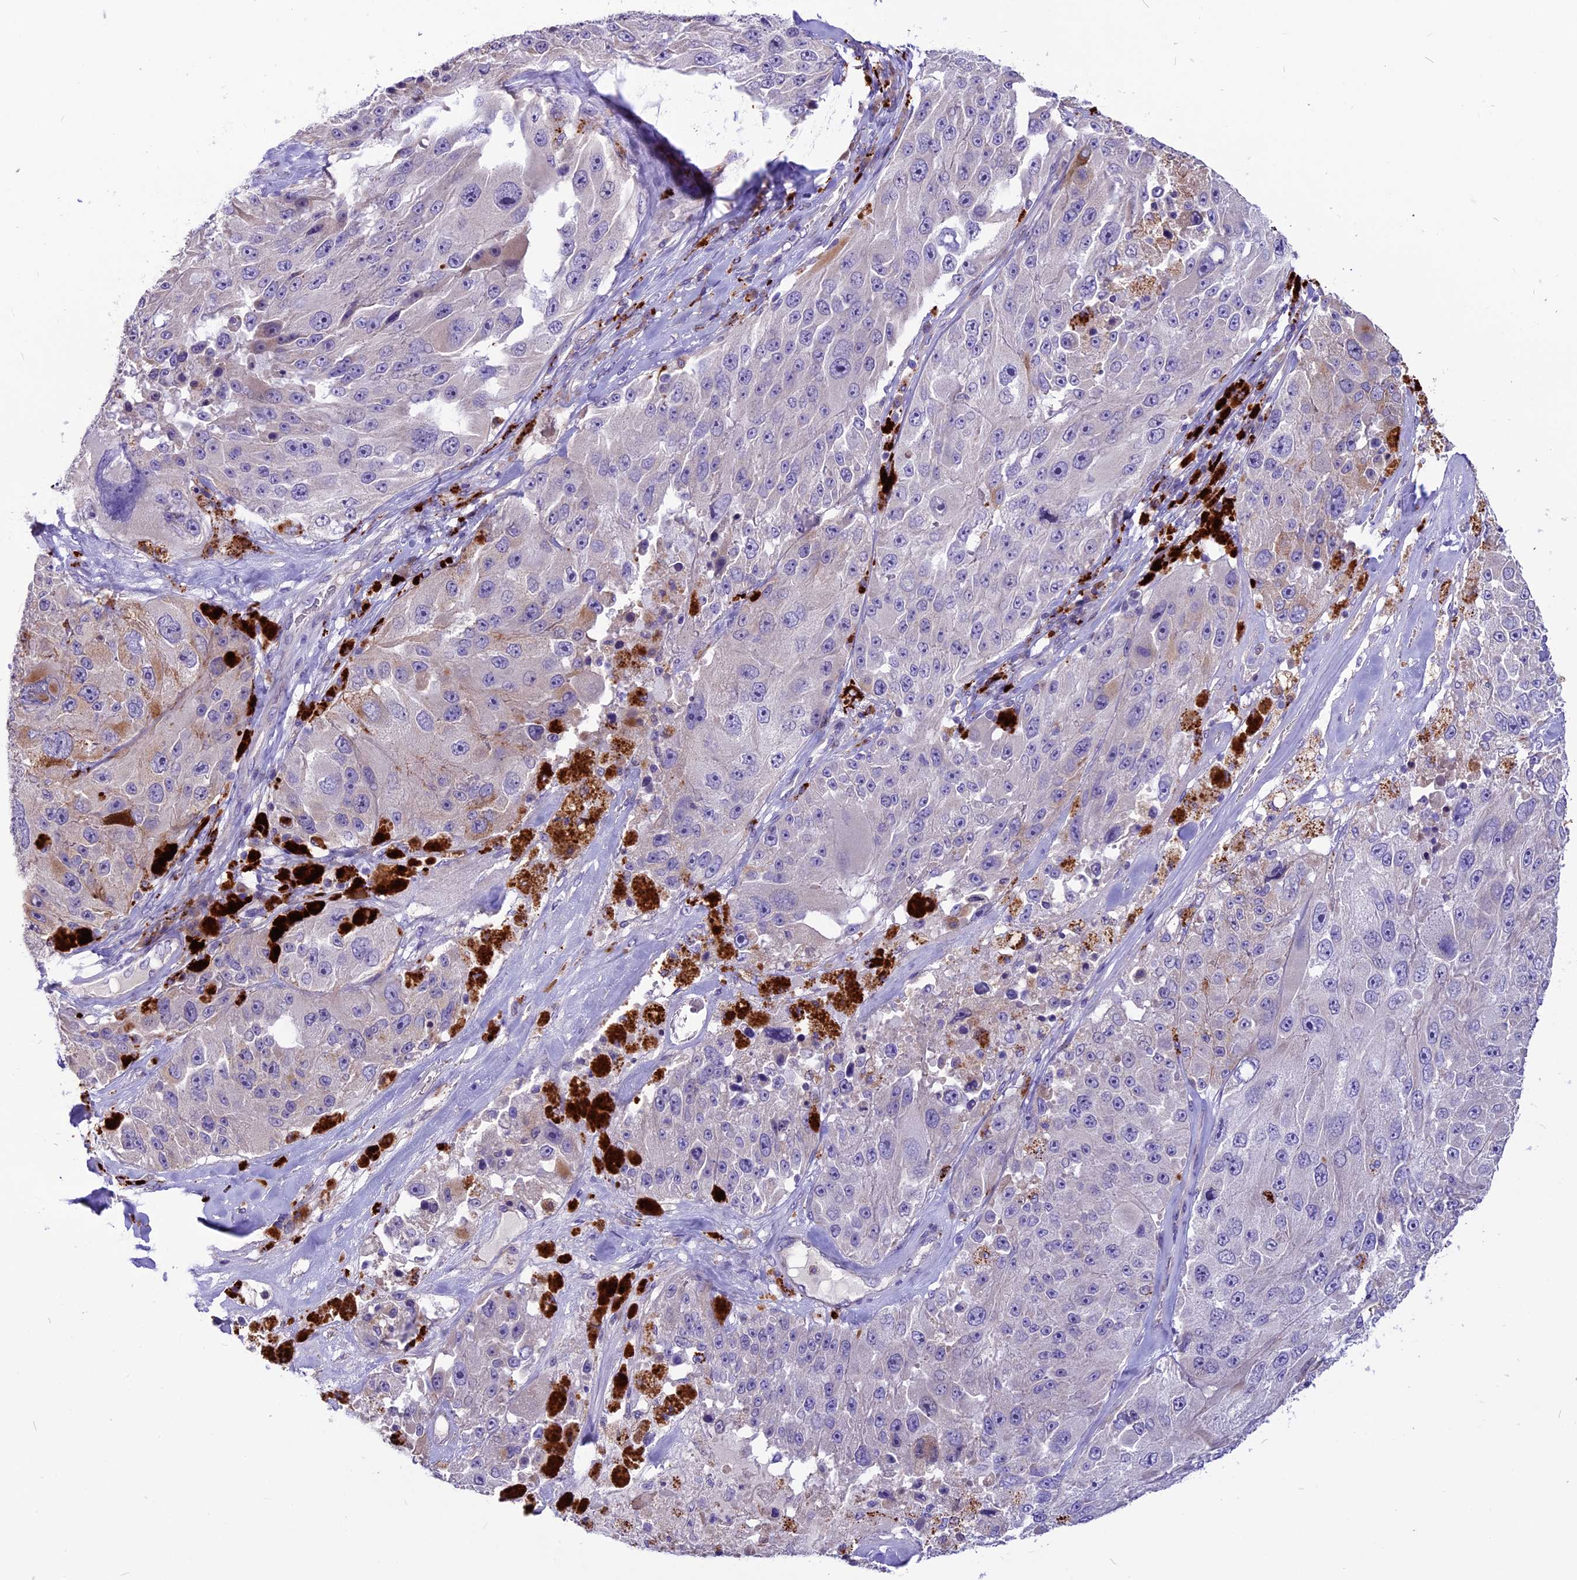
{"staining": {"intensity": "negative", "quantity": "none", "location": "none"}, "tissue": "melanoma", "cell_type": "Tumor cells", "image_type": "cancer", "snomed": [{"axis": "morphology", "description": "Malignant melanoma, Metastatic site"}, {"axis": "topography", "description": "Lymph node"}], "caption": "Image shows no significant protein expression in tumor cells of melanoma. The staining is performed using DAB brown chromogen with nuclei counter-stained in using hematoxylin.", "gene": "THRSP", "patient": {"sex": "male", "age": 62}}